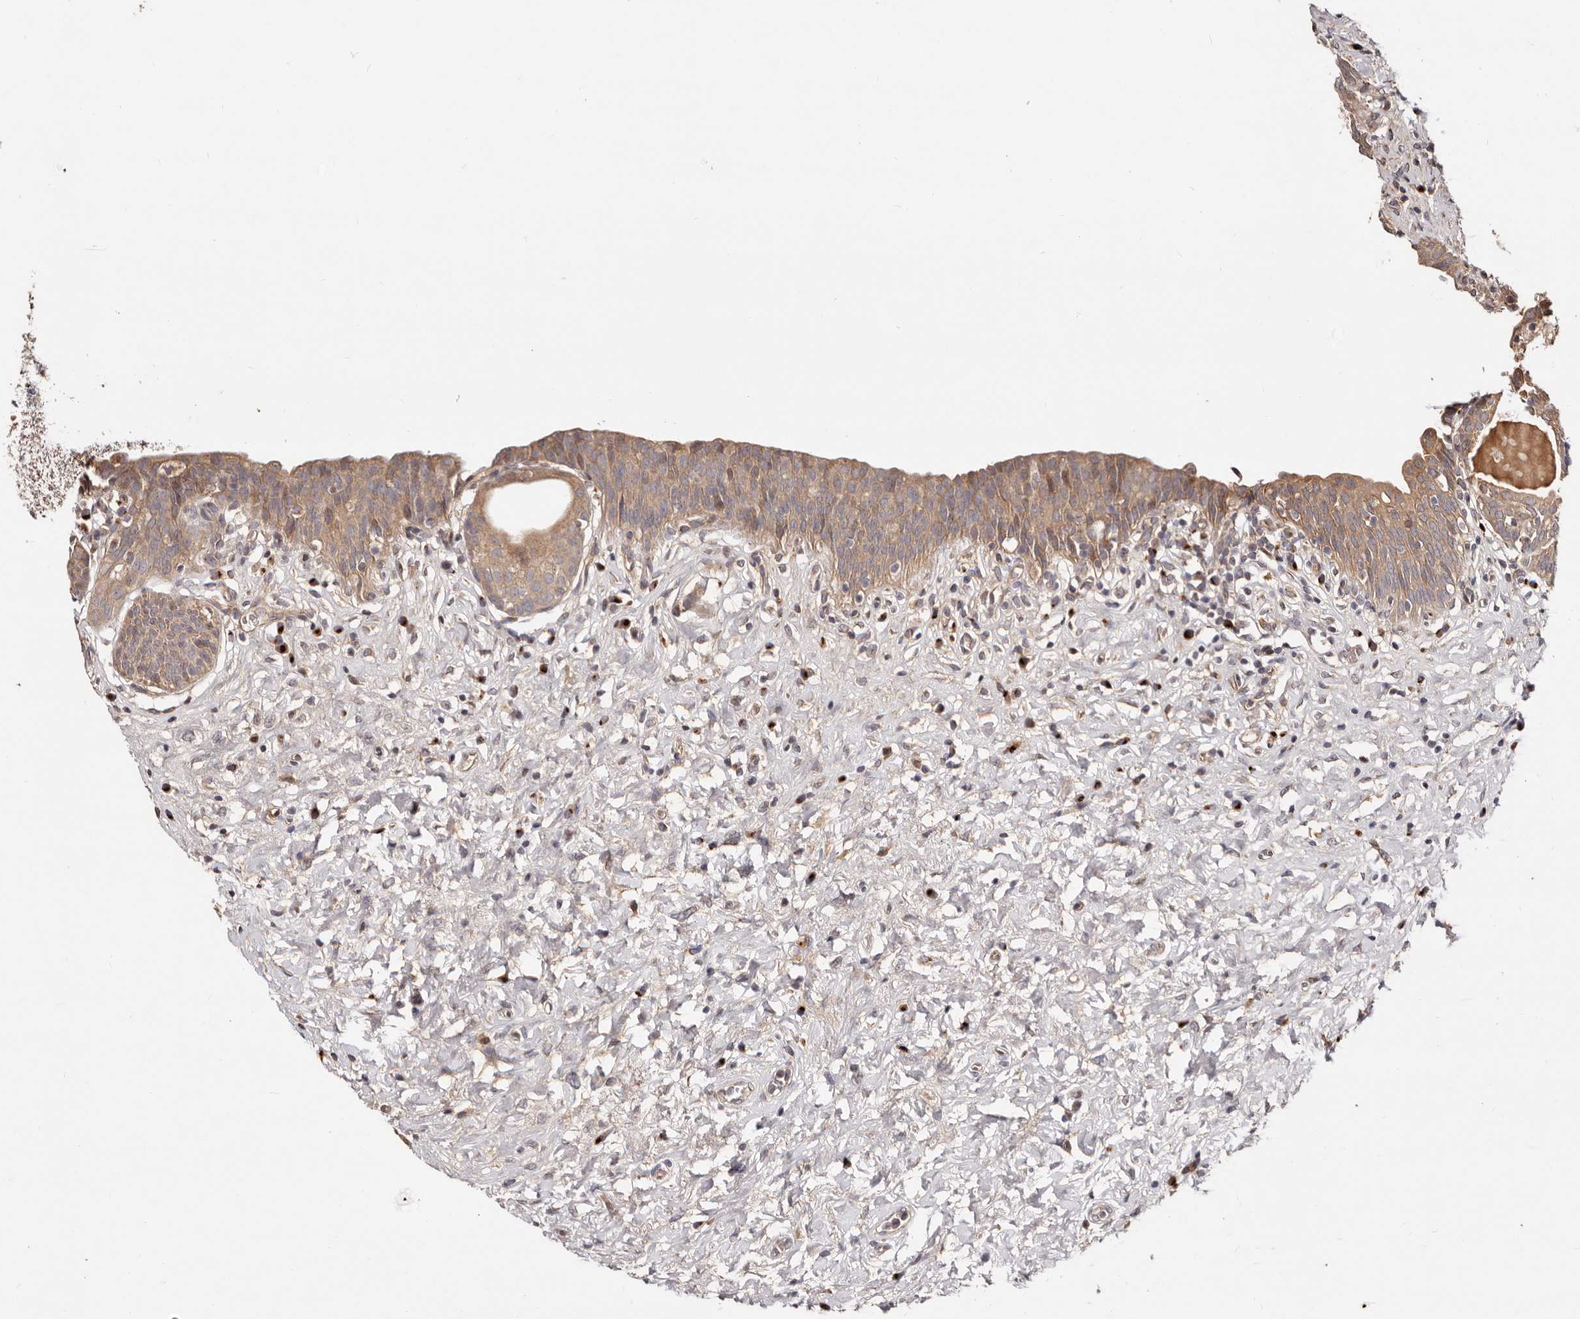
{"staining": {"intensity": "moderate", "quantity": ">75%", "location": "cytoplasmic/membranous"}, "tissue": "urinary bladder", "cell_type": "Urothelial cells", "image_type": "normal", "snomed": [{"axis": "morphology", "description": "Normal tissue, NOS"}, {"axis": "topography", "description": "Urinary bladder"}], "caption": "This histopathology image reveals immunohistochemistry (IHC) staining of unremarkable urinary bladder, with medium moderate cytoplasmic/membranous expression in about >75% of urothelial cells.", "gene": "DACT2", "patient": {"sex": "male", "age": 83}}